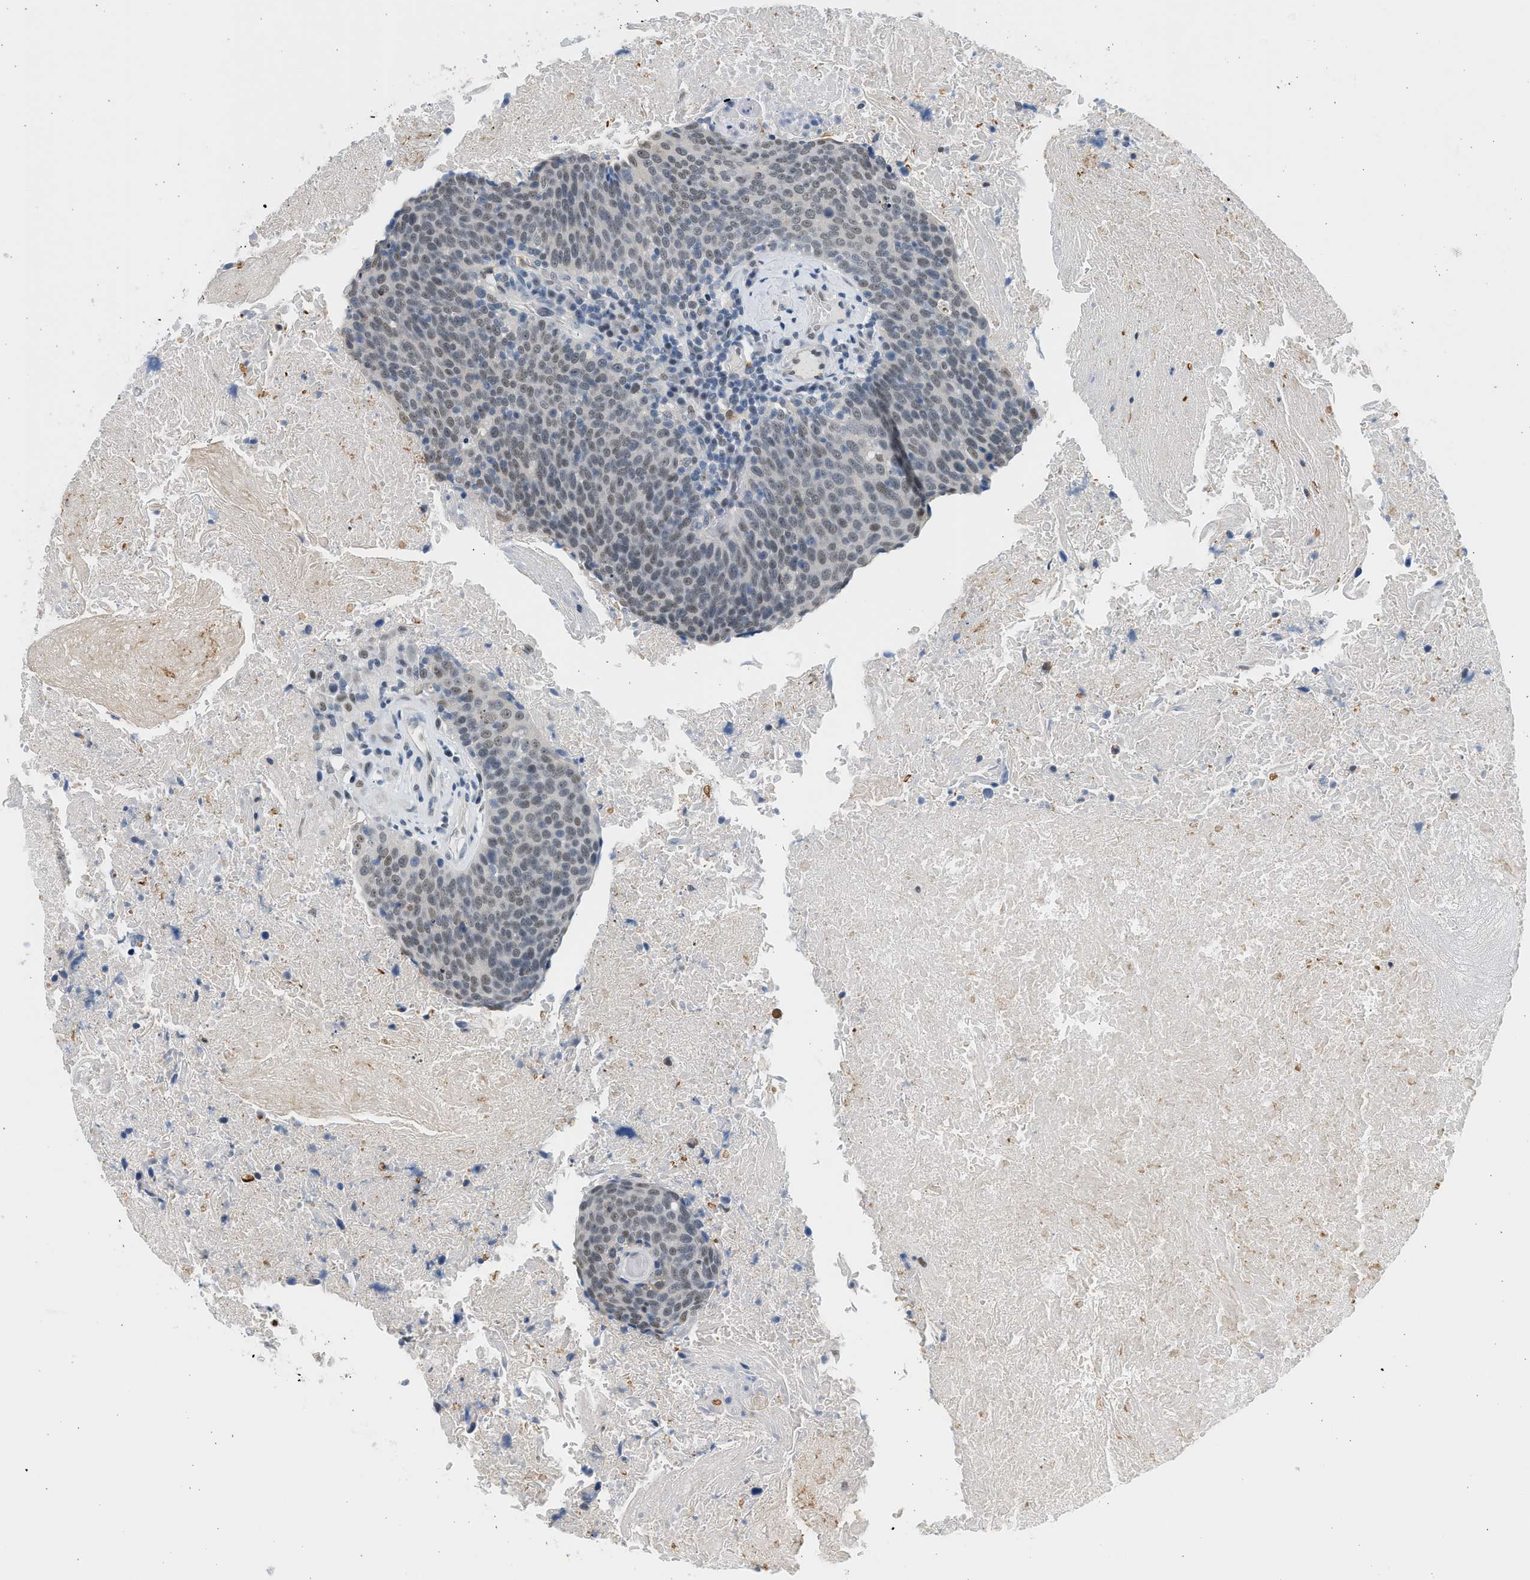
{"staining": {"intensity": "weak", "quantity": ">75%", "location": "nuclear"}, "tissue": "head and neck cancer", "cell_type": "Tumor cells", "image_type": "cancer", "snomed": [{"axis": "morphology", "description": "Squamous cell carcinoma, NOS"}, {"axis": "morphology", "description": "Squamous cell carcinoma, metastatic, NOS"}, {"axis": "topography", "description": "Lymph node"}, {"axis": "topography", "description": "Head-Neck"}], "caption": "Head and neck cancer (metastatic squamous cell carcinoma) stained for a protein (brown) exhibits weak nuclear positive expression in about >75% of tumor cells.", "gene": "HIPK1", "patient": {"sex": "male", "age": 62}}